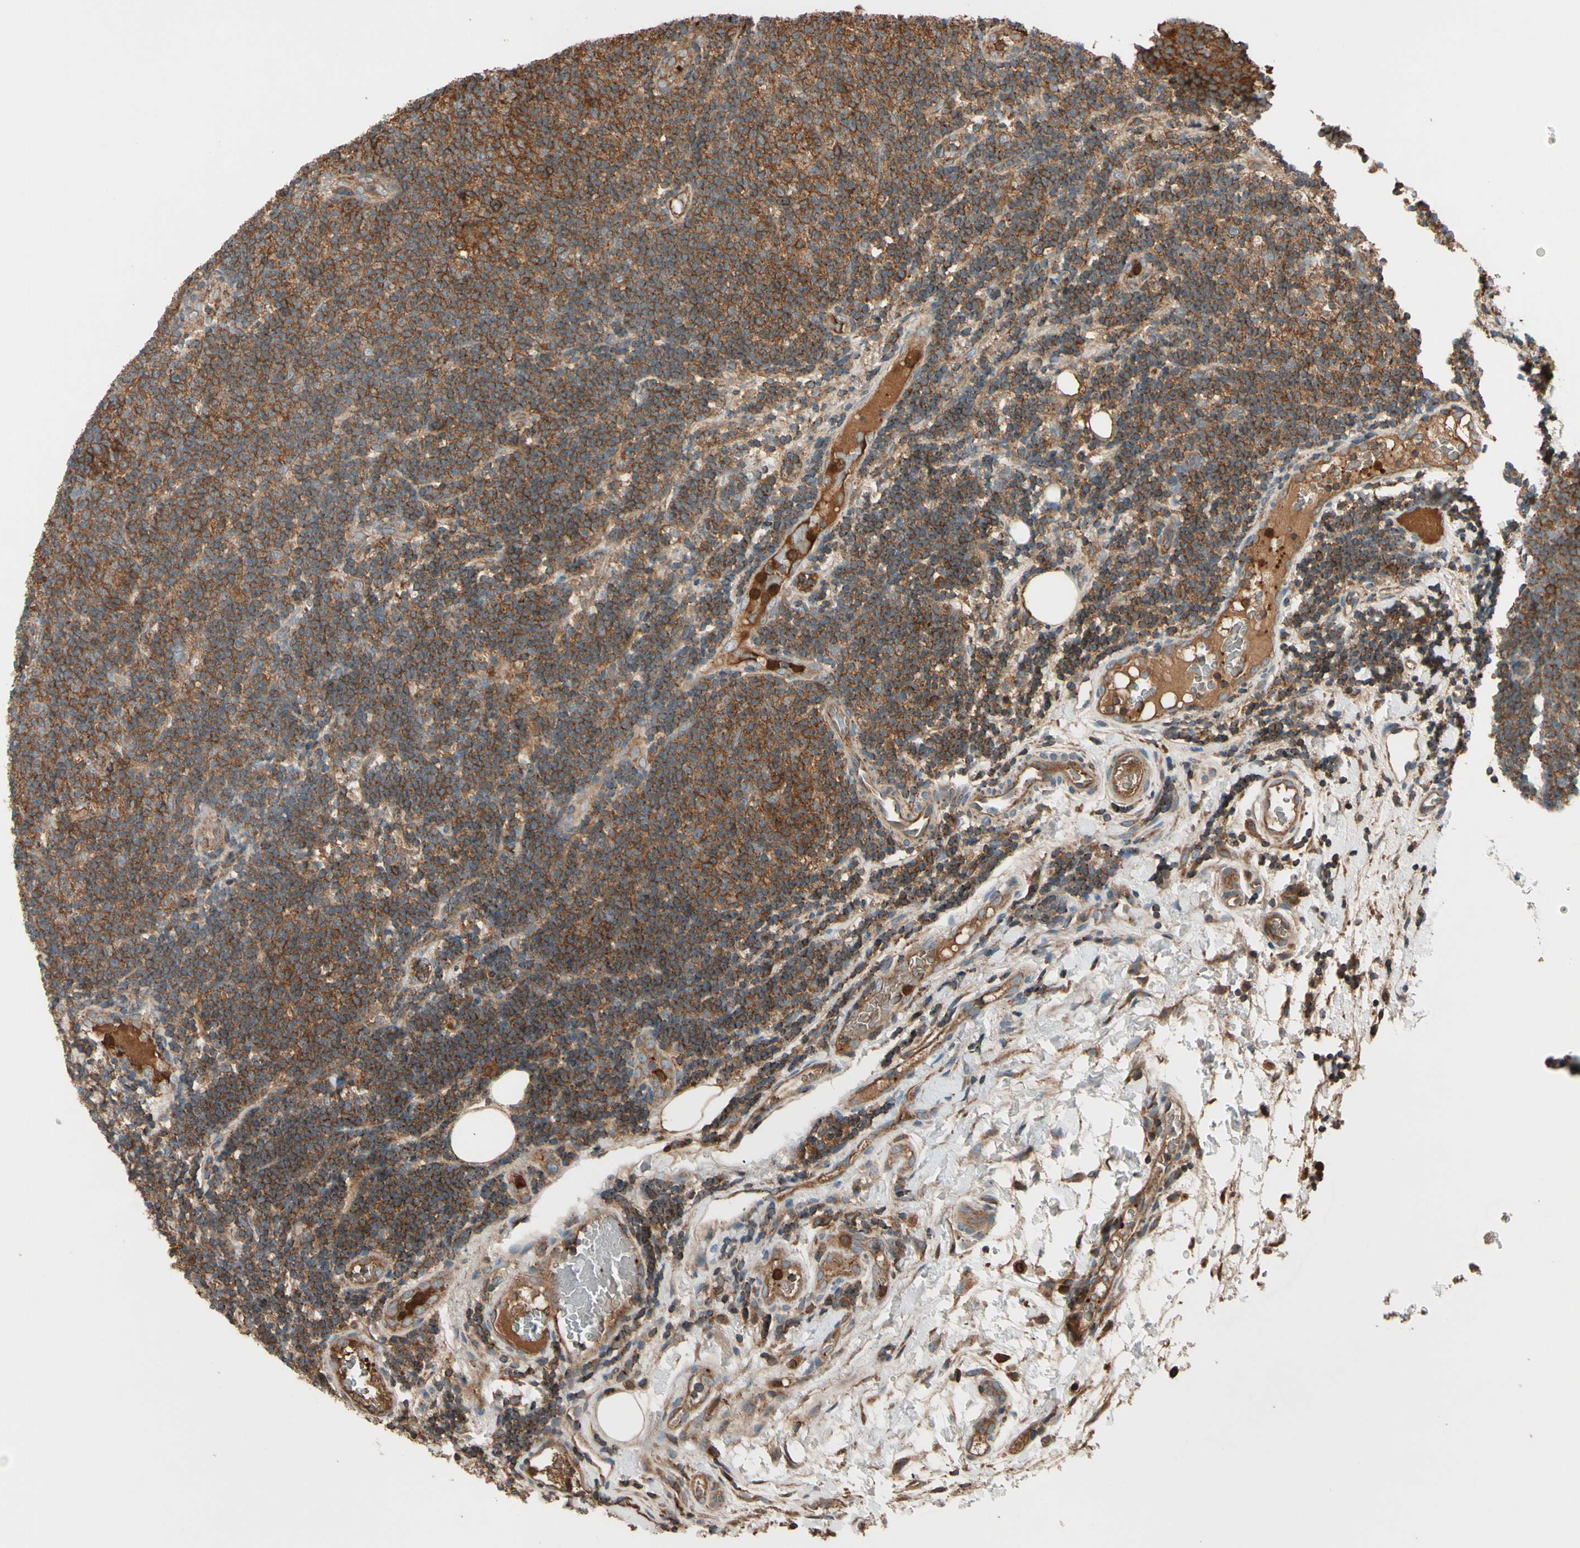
{"staining": {"intensity": "strong", "quantity": ">75%", "location": "cytoplasmic/membranous"}, "tissue": "lymphoma", "cell_type": "Tumor cells", "image_type": "cancer", "snomed": [{"axis": "morphology", "description": "Malignant lymphoma, non-Hodgkin's type, Low grade"}, {"axis": "topography", "description": "Lymph node"}], "caption": "An image of human malignant lymphoma, non-Hodgkin's type (low-grade) stained for a protein shows strong cytoplasmic/membranous brown staining in tumor cells.", "gene": "STX11", "patient": {"sex": "male", "age": 83}}